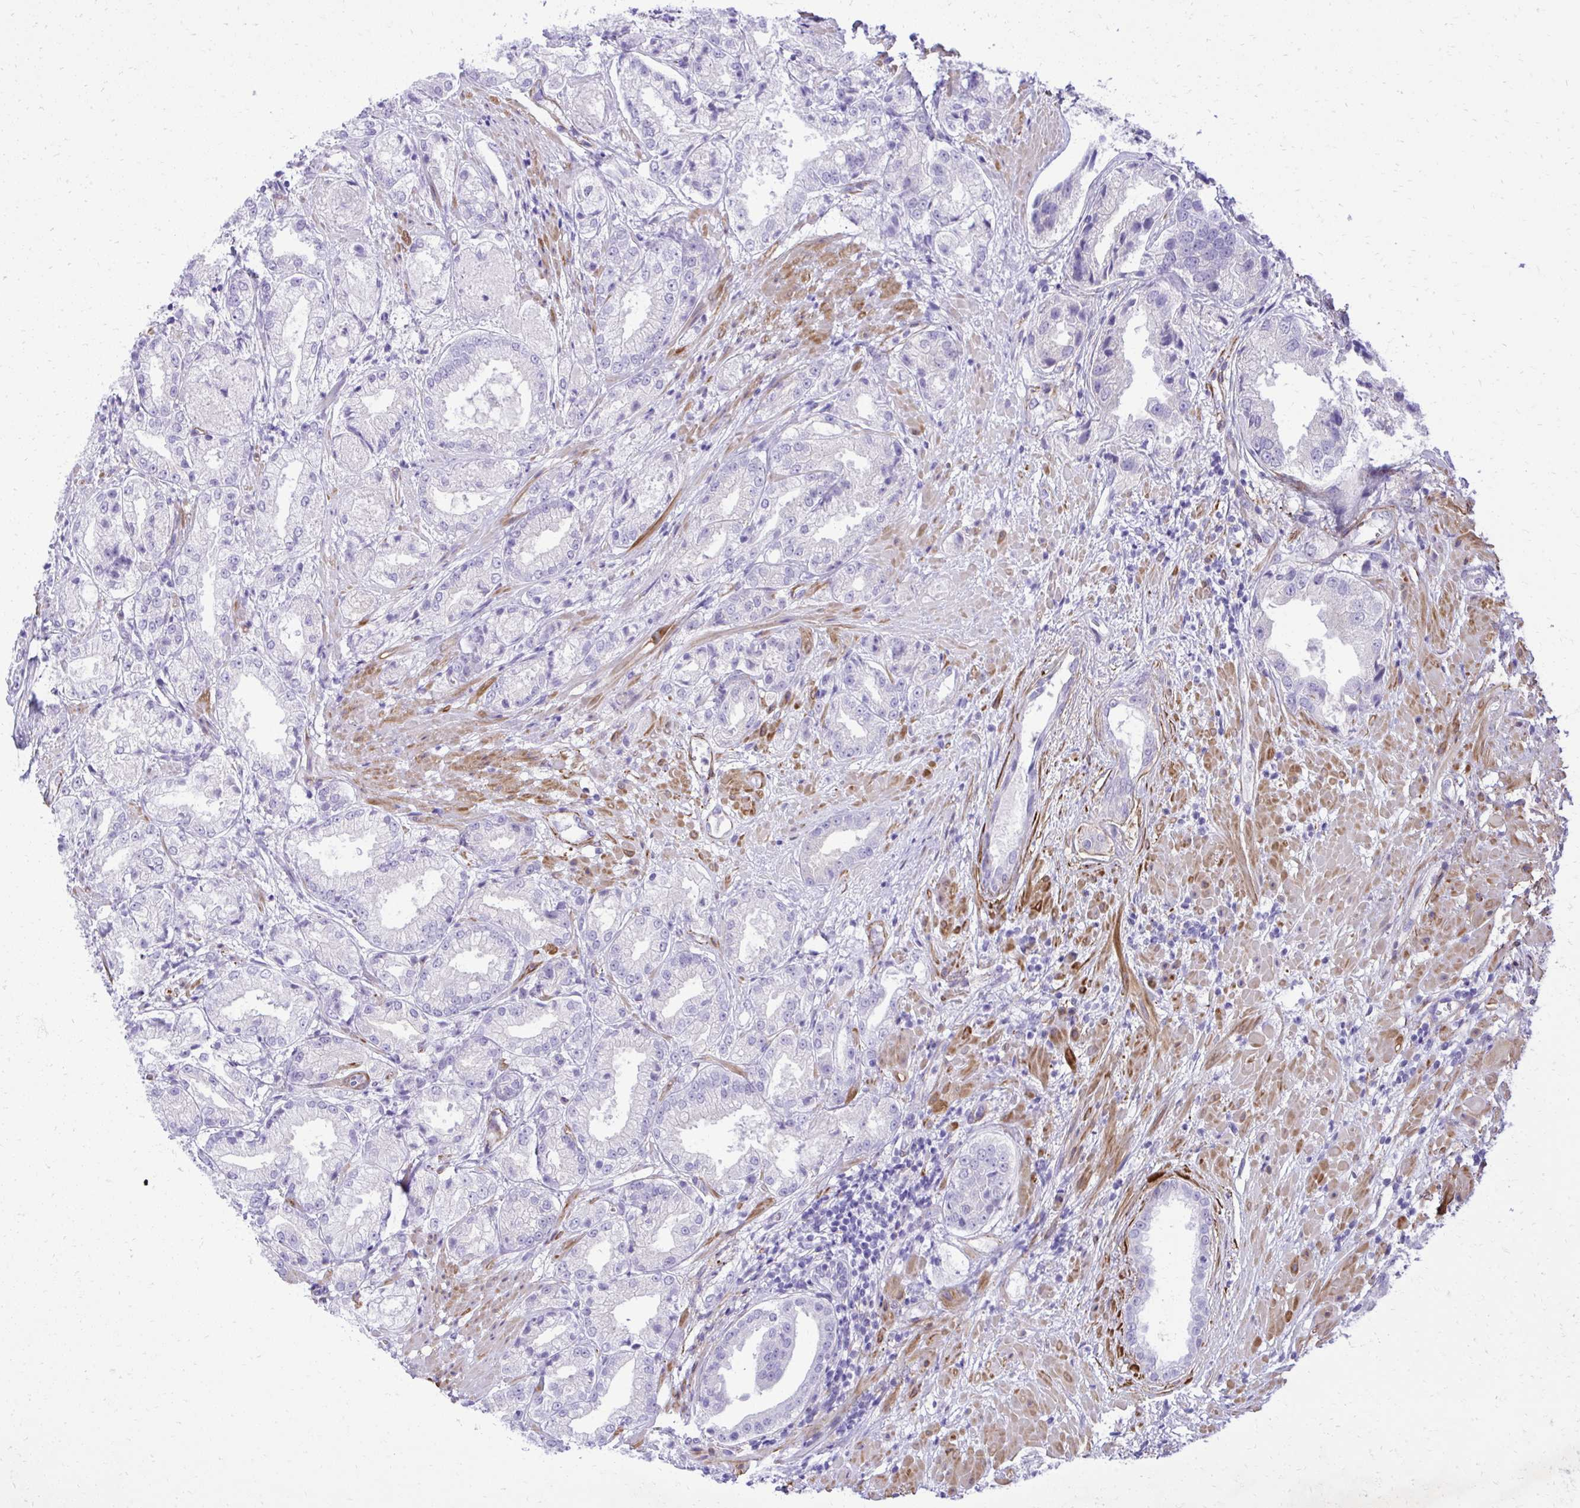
{"staining": {"intensity": "negative", "quantity": "none", "location": "none"}, "tissue": "prostate cancer", "cell_type": "Tumor cells", "image_type": "cancer", "snomed": [{"axis": "morphology", "description": "Adenocarcinoma, High grade"}, {"axis": "topography", "description": "Prostate"}], "caption": "Human adenocarcinoma (high-grade) (prostate) stained for a protein using immunohistochemistry (IHC) displays no positivity in tumor cells.", "gene": "PITPNM3", "patient": {"sex": "male", "age": 61}}